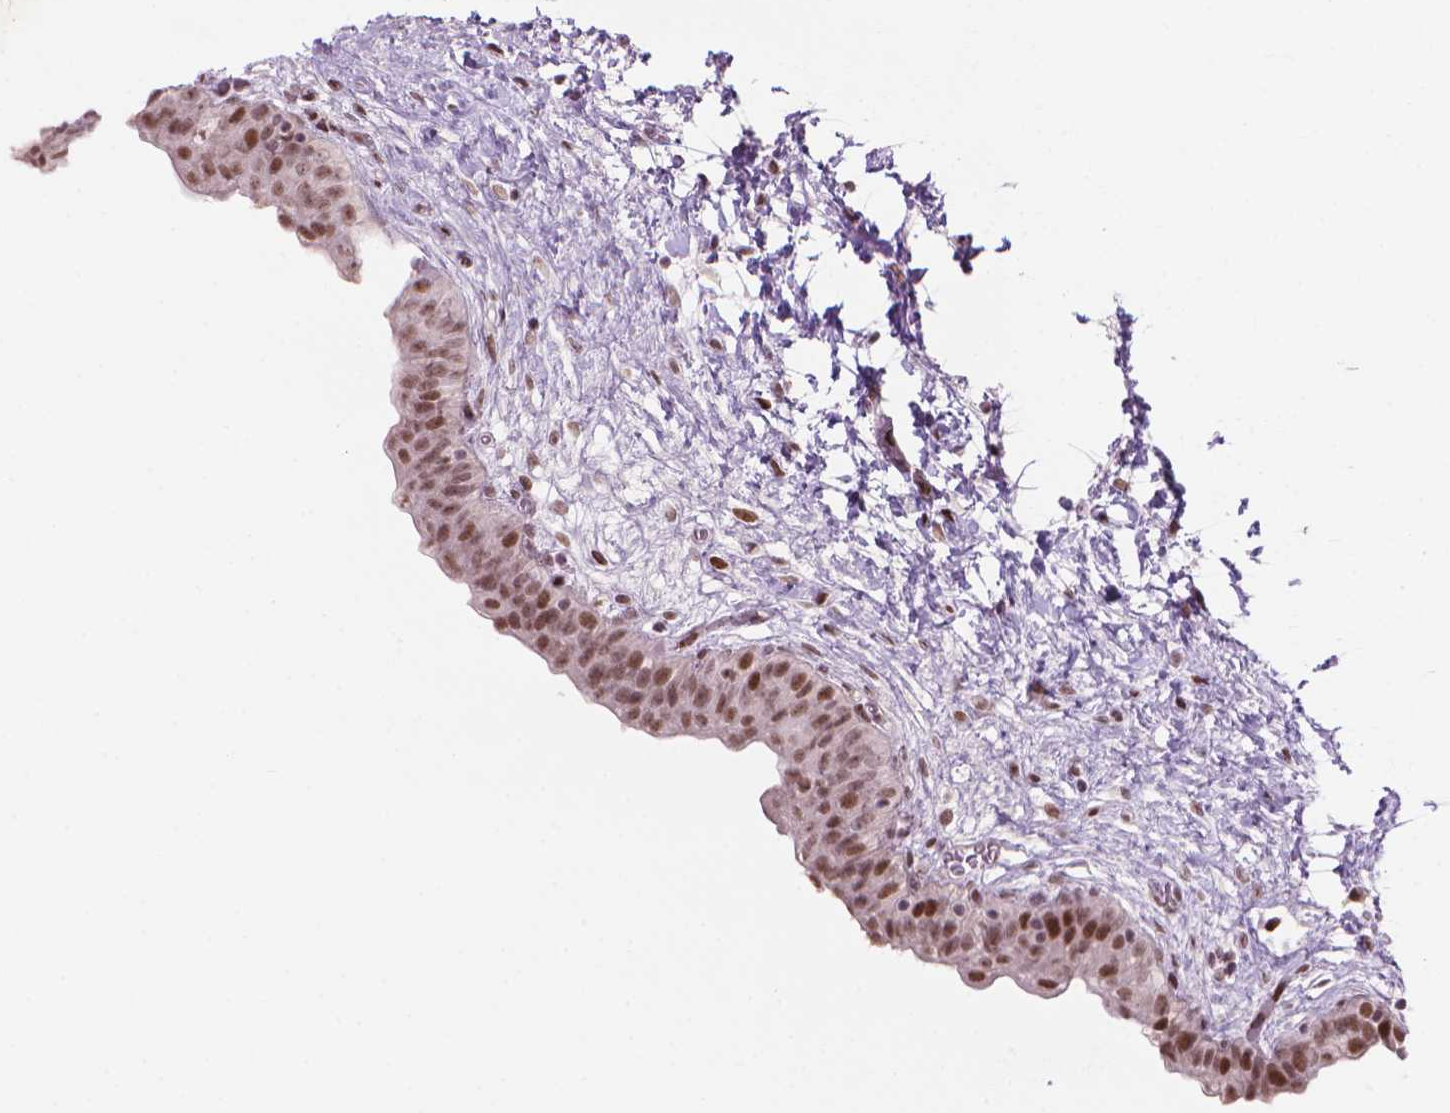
{"staining": {"intensity": "moderate", "quantity": ">75%", "location": "nuclear"}, "tissue": "urinary bladder", "cell_type": "Urothelial cells", "image_type": "normal", "snomed": [{"axis": "morphology", "description": "Normal tissue, NOS"}, {"axis": "topography", "description": "Urinary bladder"}], "caption": "About >75% of urothelial cells in benign human urinary bladder show moderate nuclear protein positivity as visualized by brown immunohistochemical staining.", "gene": "HES7", "patient": {"sex": "male", "age": 69}}